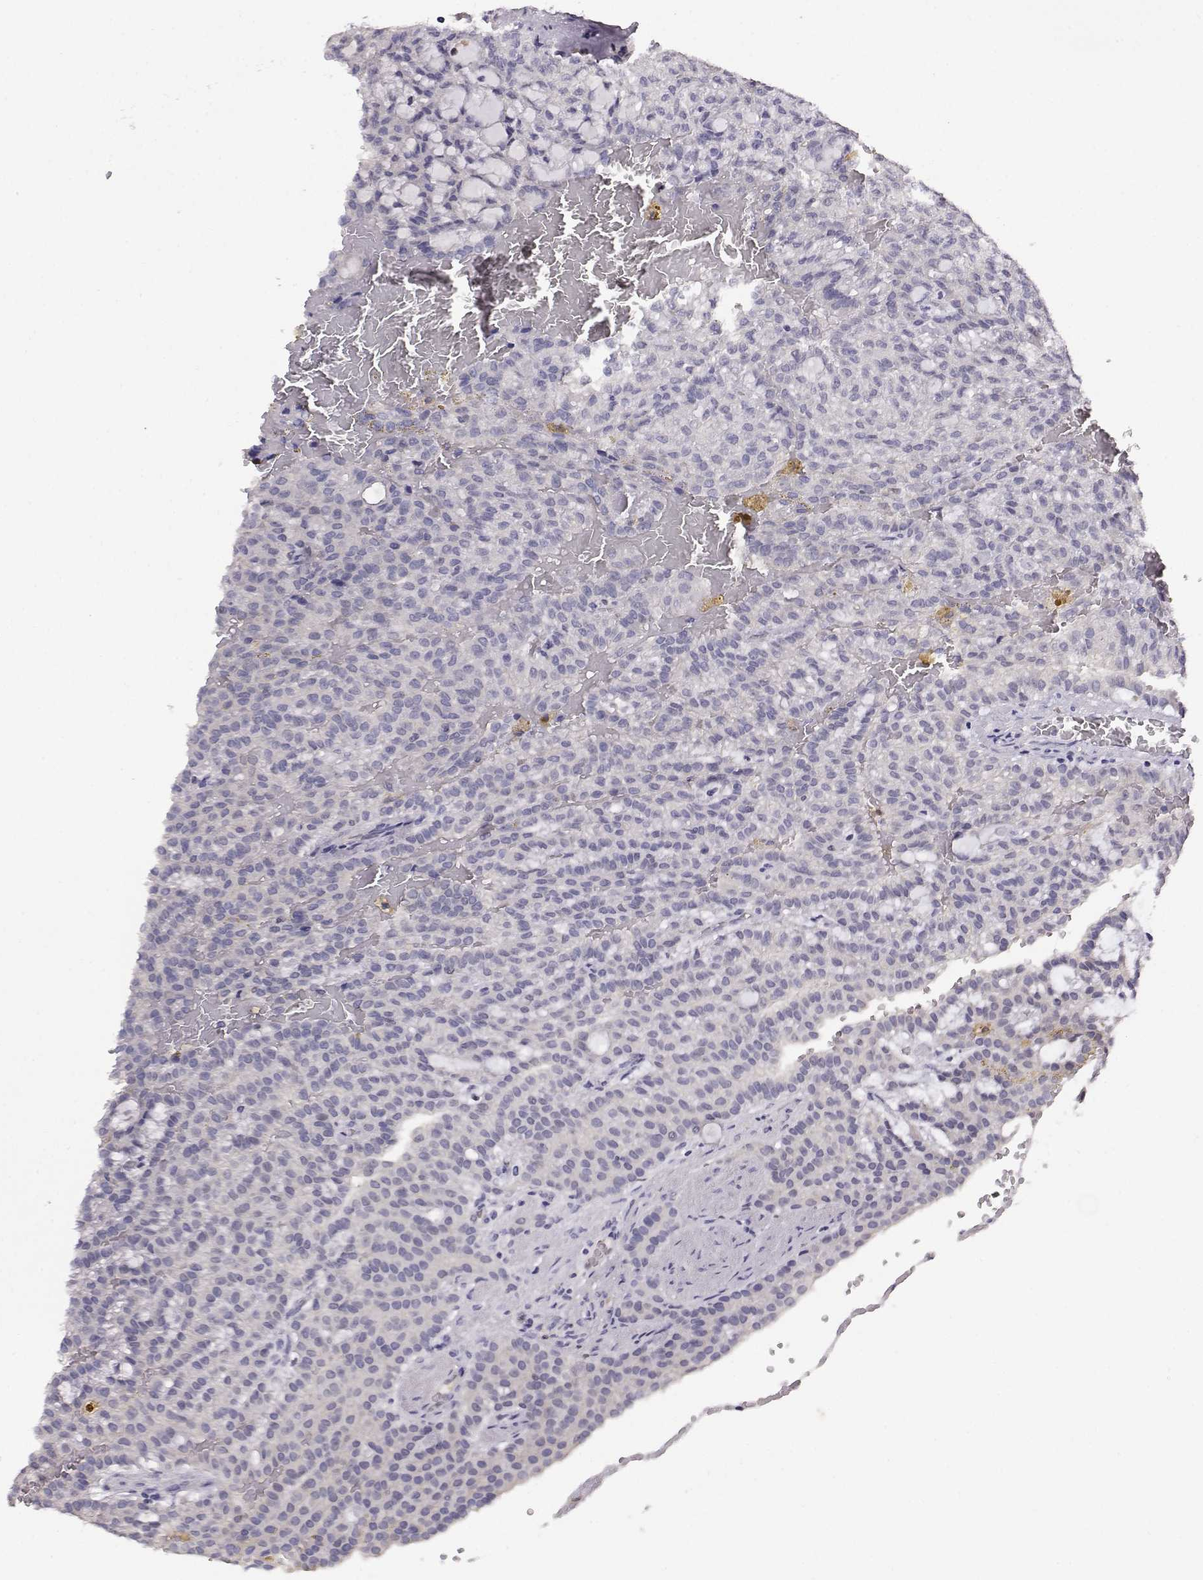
{"staining": {"intensity": "negative", "quantity": "none", "location": "none"}, "tissue": "renal cancer", "cell_type": "Tumor cells", "image_type": "cancer", "snomed": [{"axis": "morphology", "description": "Adenocarcinoma, NOS"}, {"axis": "topography", "description": "Kidney"}], "caption": "IHC histopathology image of adenocarcinoma (renal) stained for a protein (brown), which reveals no positivity in tumor cells.", "gene": "AKR1B1", "patient": {"sex": "male", "age": 63}}